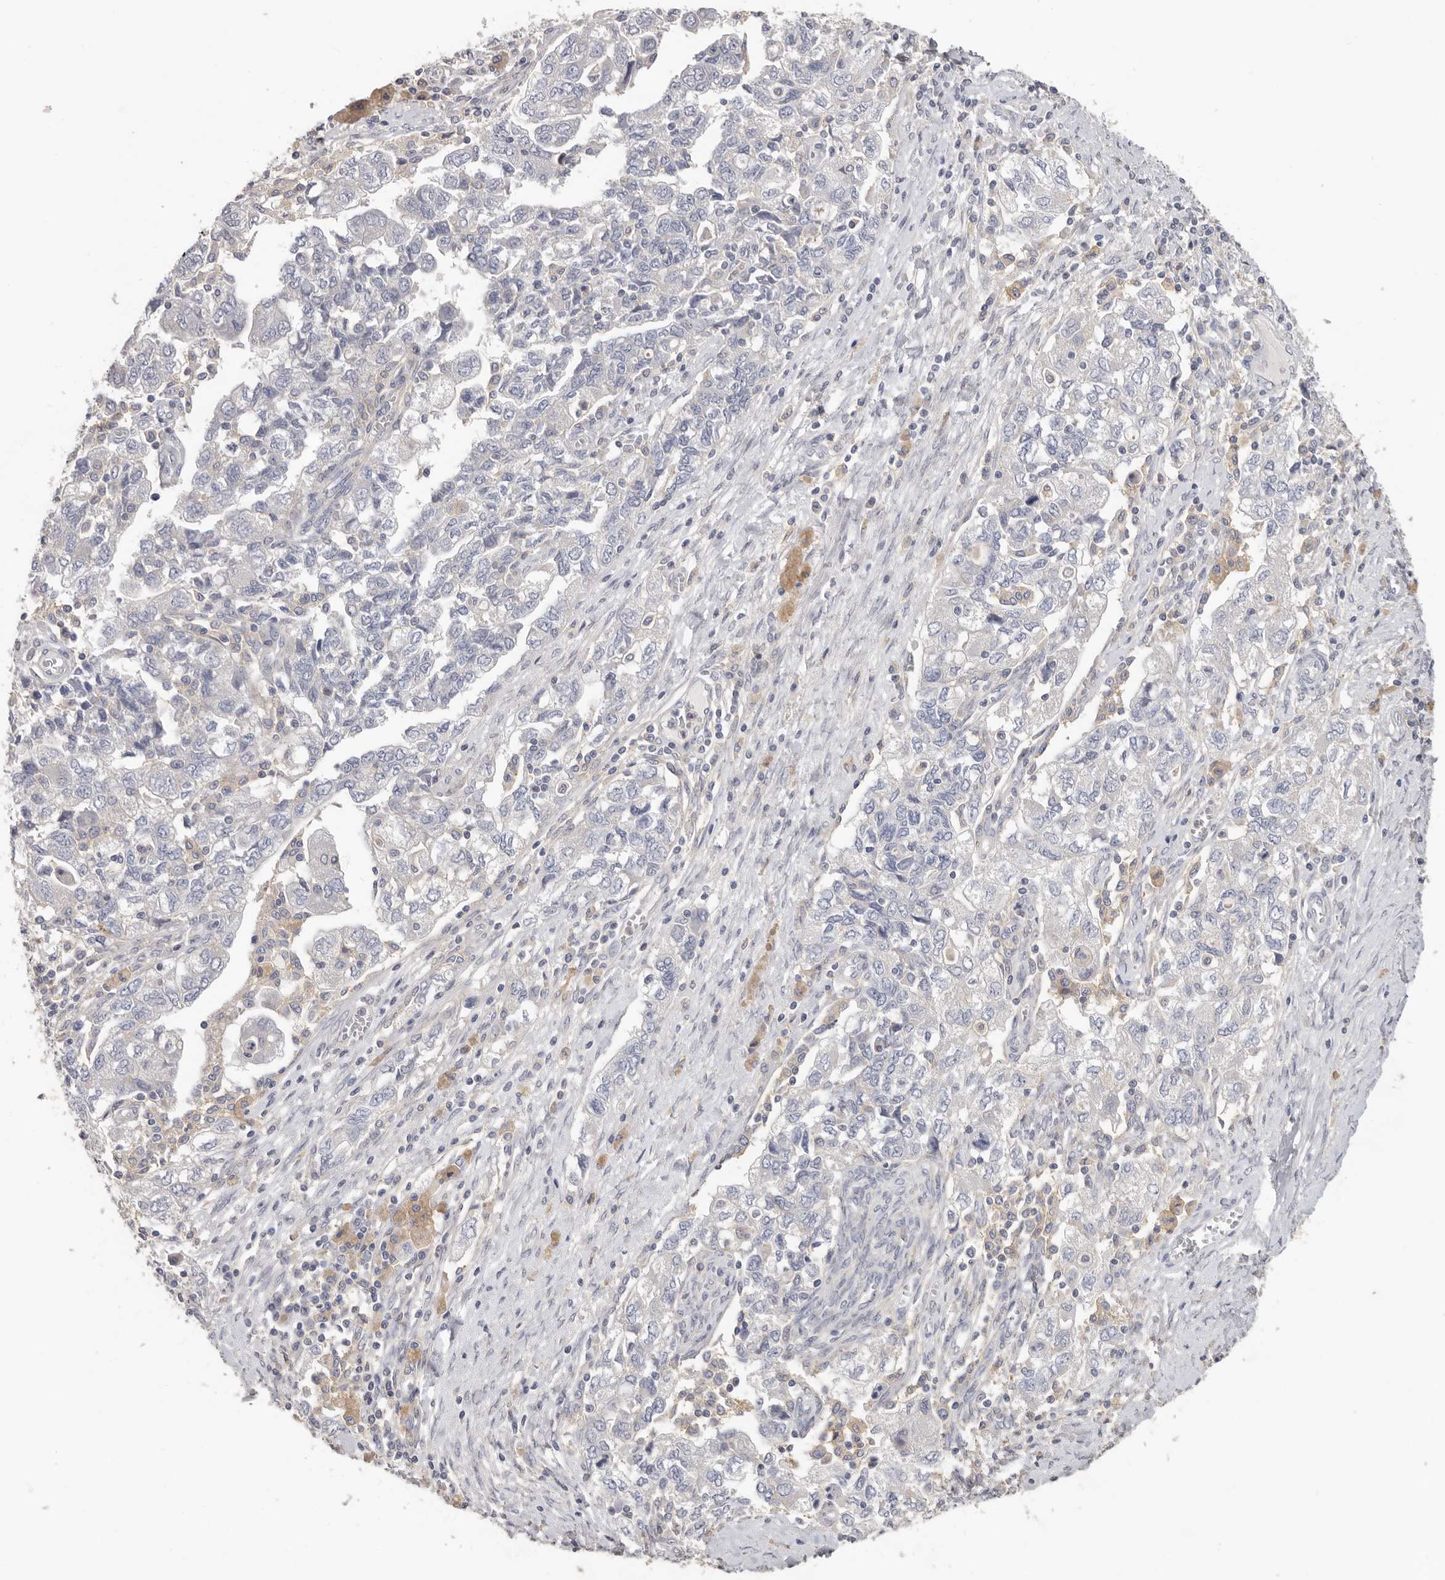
{"staining": {"intensity": "negative", "quantity": "none", "location": "none"}, "tissue": "ovarian cancer", "cell_type": "Tumor cells", "image_type": "cancer", "snomed": [{"axis": "morphology", "description": "Carcinoma, NOS"}, {"axis": "morphology", "description": "Cystadenocarcinoma, serous, NOS"}, {"axis": "topography", "description": "Ovary"}], "caption": "This is an immunohistochemistry image of carcinoma (ovarian). There is no staining in tumor cells.", "gene": "WDTC1", "patient": {"sex": "female", "age": 69}}